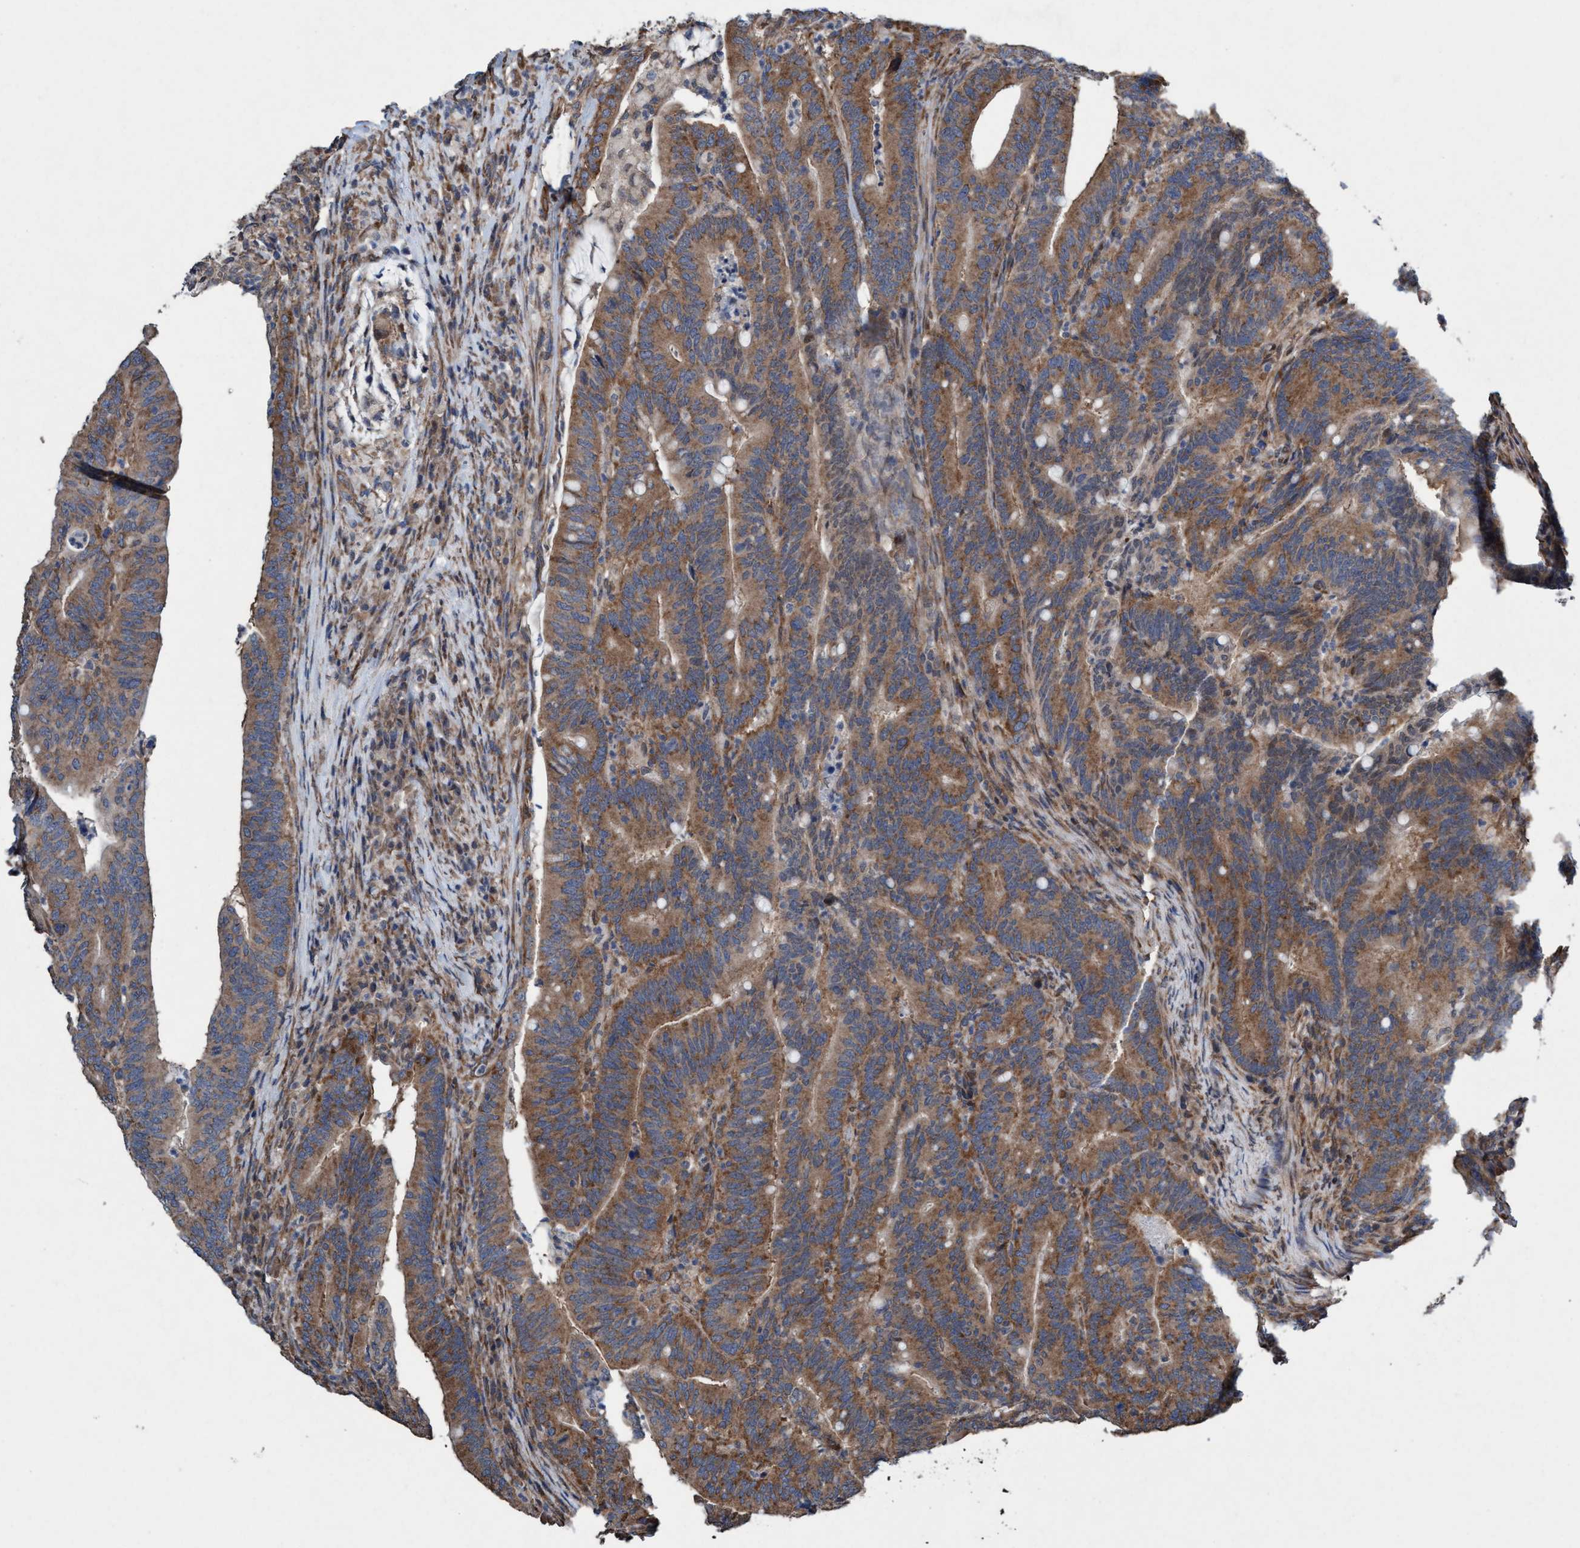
{"staining": {"intensity": "strong", "quantity": ">75%", "location": "cytoplasmic/membranous"}, "tissue": "colorectal cancer", "cell_type": "Tumor cells", "image_type": "cancer", "snomed": [{"axis": "morphology", "description": "Adenocarcinoma, NOS"}, {"axis": "topography", "description": "Colon"}], "caption": "This photomicrograph displays IHC staining of human adenocarcinoma (colorectal), with high strong cytoplasmic/membranous expression in about >75% of tumor cells.", "gene": "METAP2", "patient": {"sex": "female", "age": 66}}